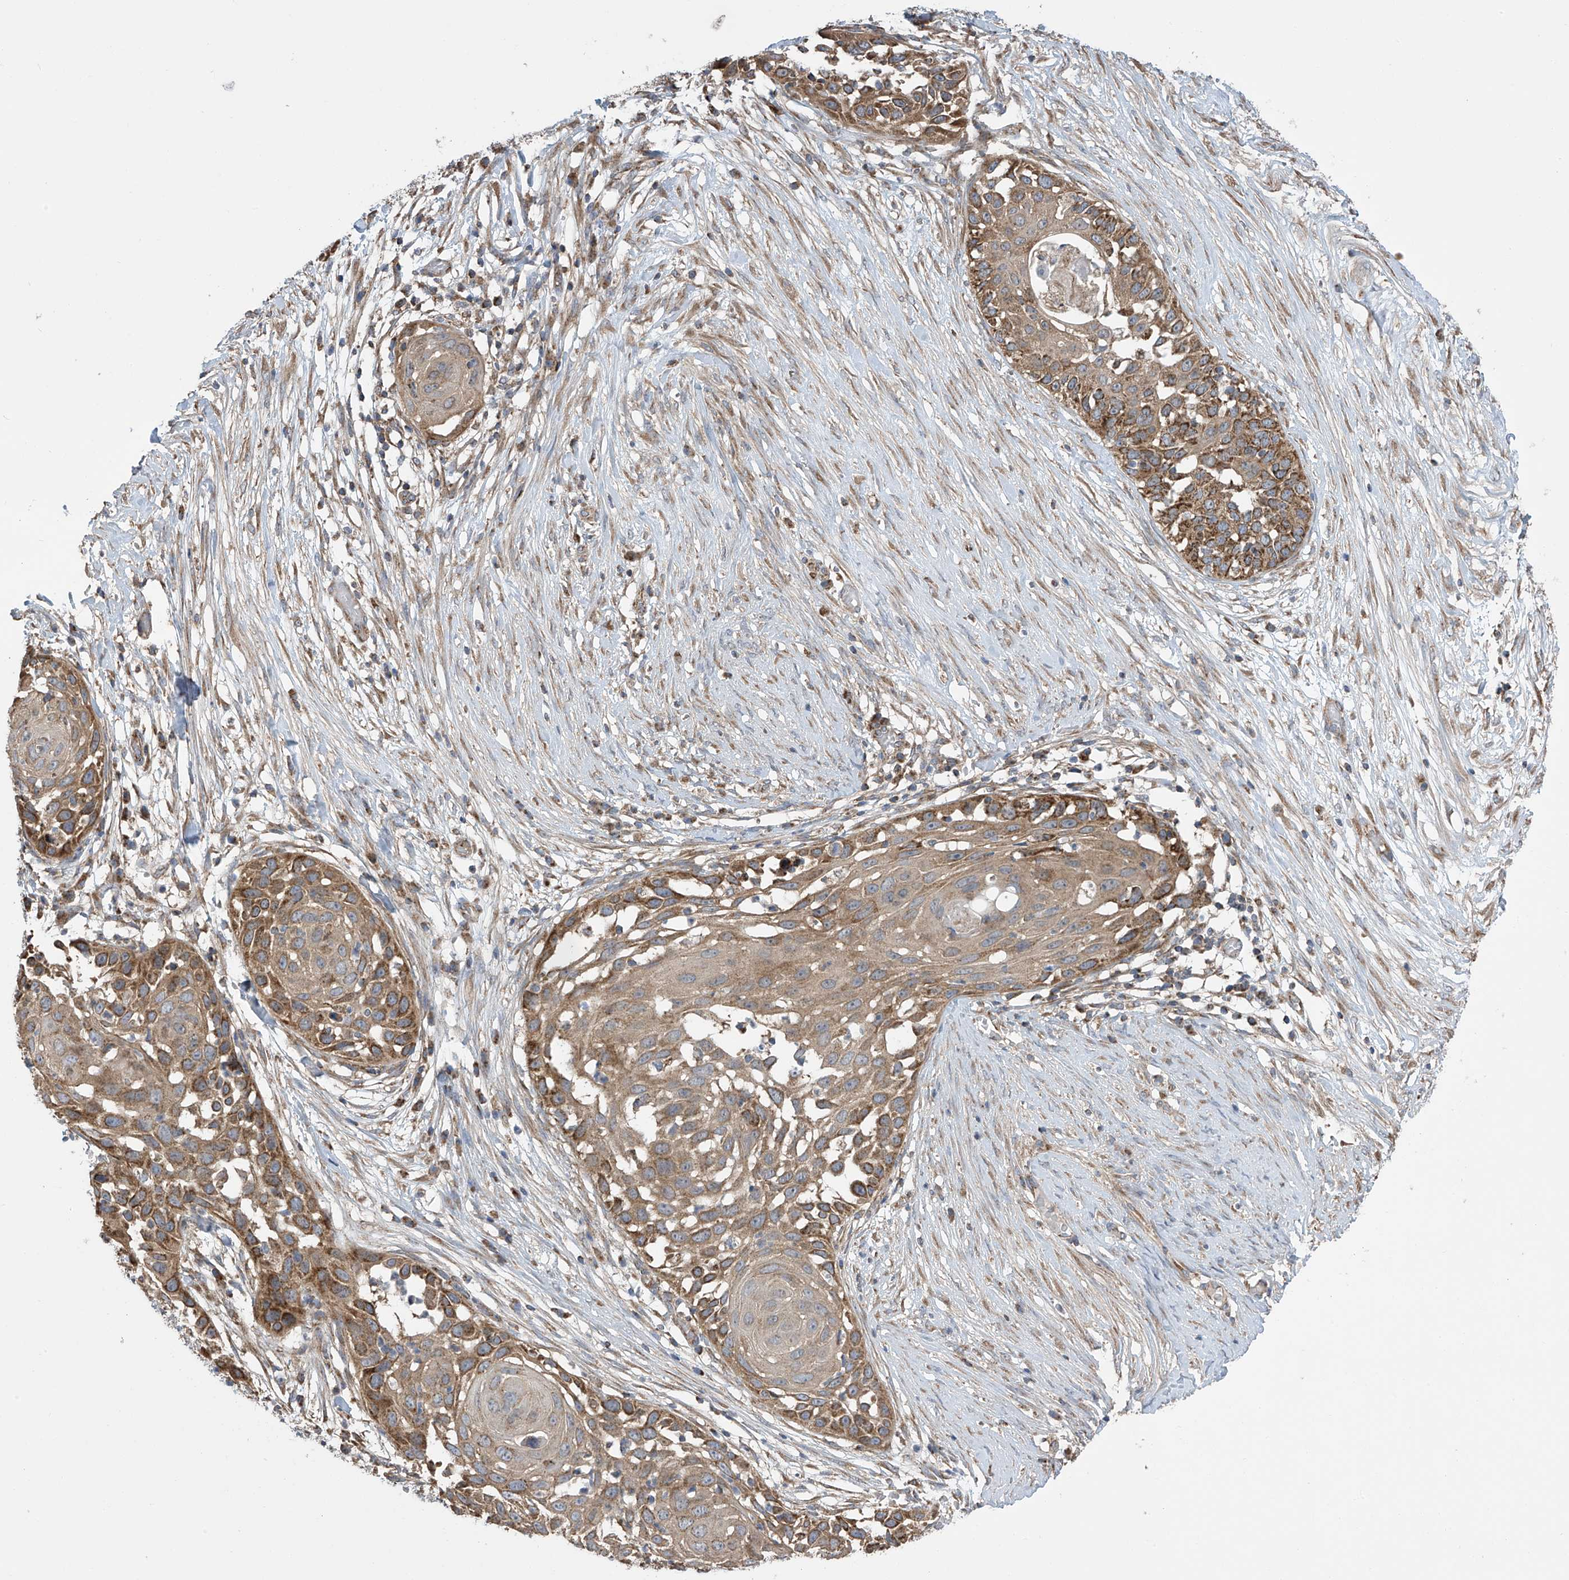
{"staining": {"intensity": "moderate", "quantity": ">75%", "location": "cytoplasmic/membranous"}, "tissue": "skin cancer", "cell_type": "Tumor cells", "image_type": "cancer", "snomed": [{"axis": "morphology", "description": "Squamous cell carcinoma, NOS"}, {"axis": "topography", "description": "Skin"}], "caption": "Immunohistochemical staining of skin cancer displays moderate cytoplasmic/membranous protein expression in about >75% of tumor cells. Using DAB (brown) and hematoxylin (blue) stains, captured at high magnification using brightfield microscopy.", "gene": "PNPT1", "patient": {"sex": "female", "age": 44}}